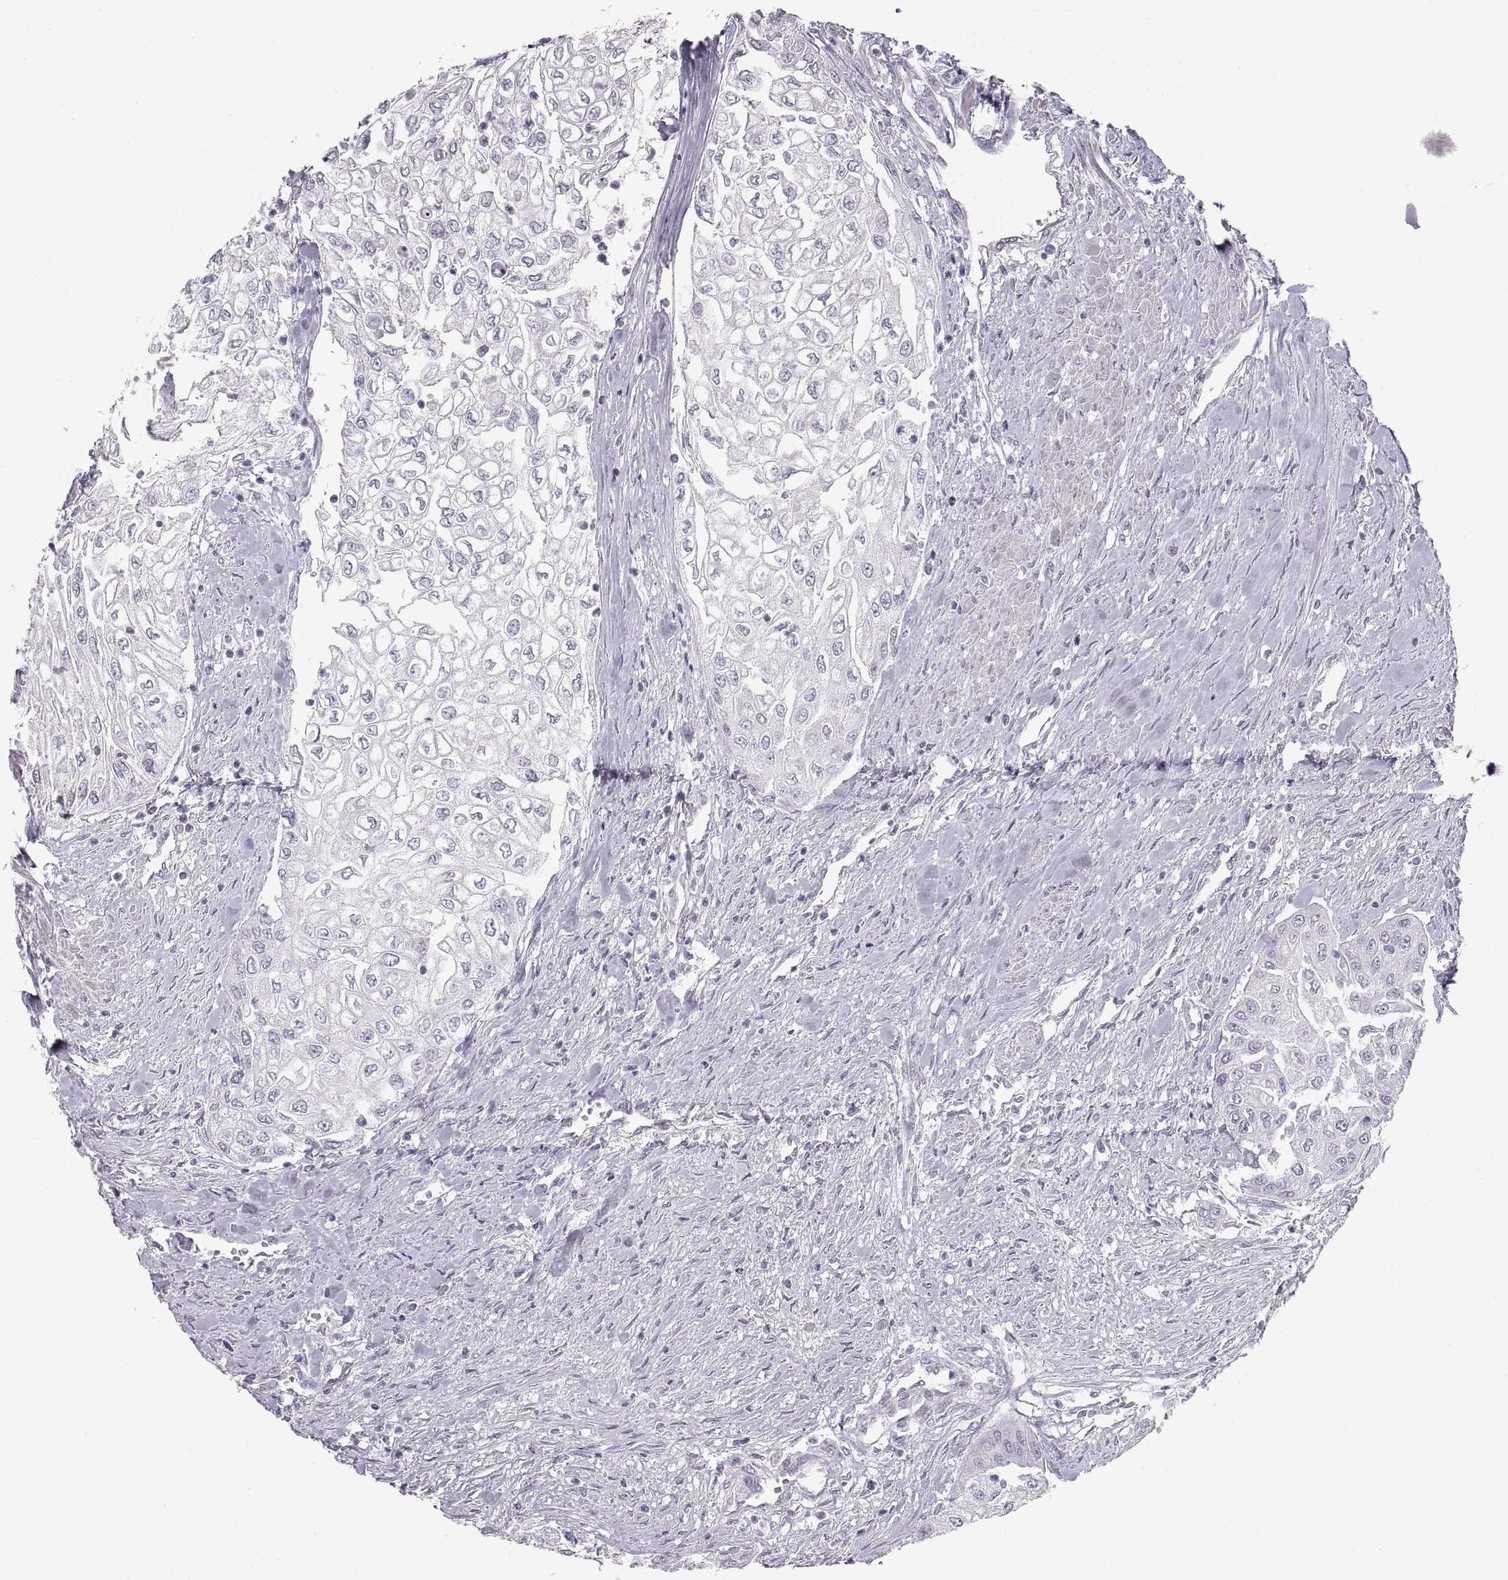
{"staining": {"intensity": "negative", "quantity": "none", "location": "none"}, "tissue": "urothelial cancer", "cell_type": "Tumor cells", "image_type": "cancer", "snomed": [{"axis": "morphology", "description": "Urothelial carcinoma, High grade"}, {"axis": "topography", "description": "Urinary bladder"}], "caption": "DAB immunohistochemical staining of human high-grade urothelial carcinoma demonstrates no significant expression in tumor cells.", "gene": "NANOS3", "patient": {"sex": "male", "age": 62}}